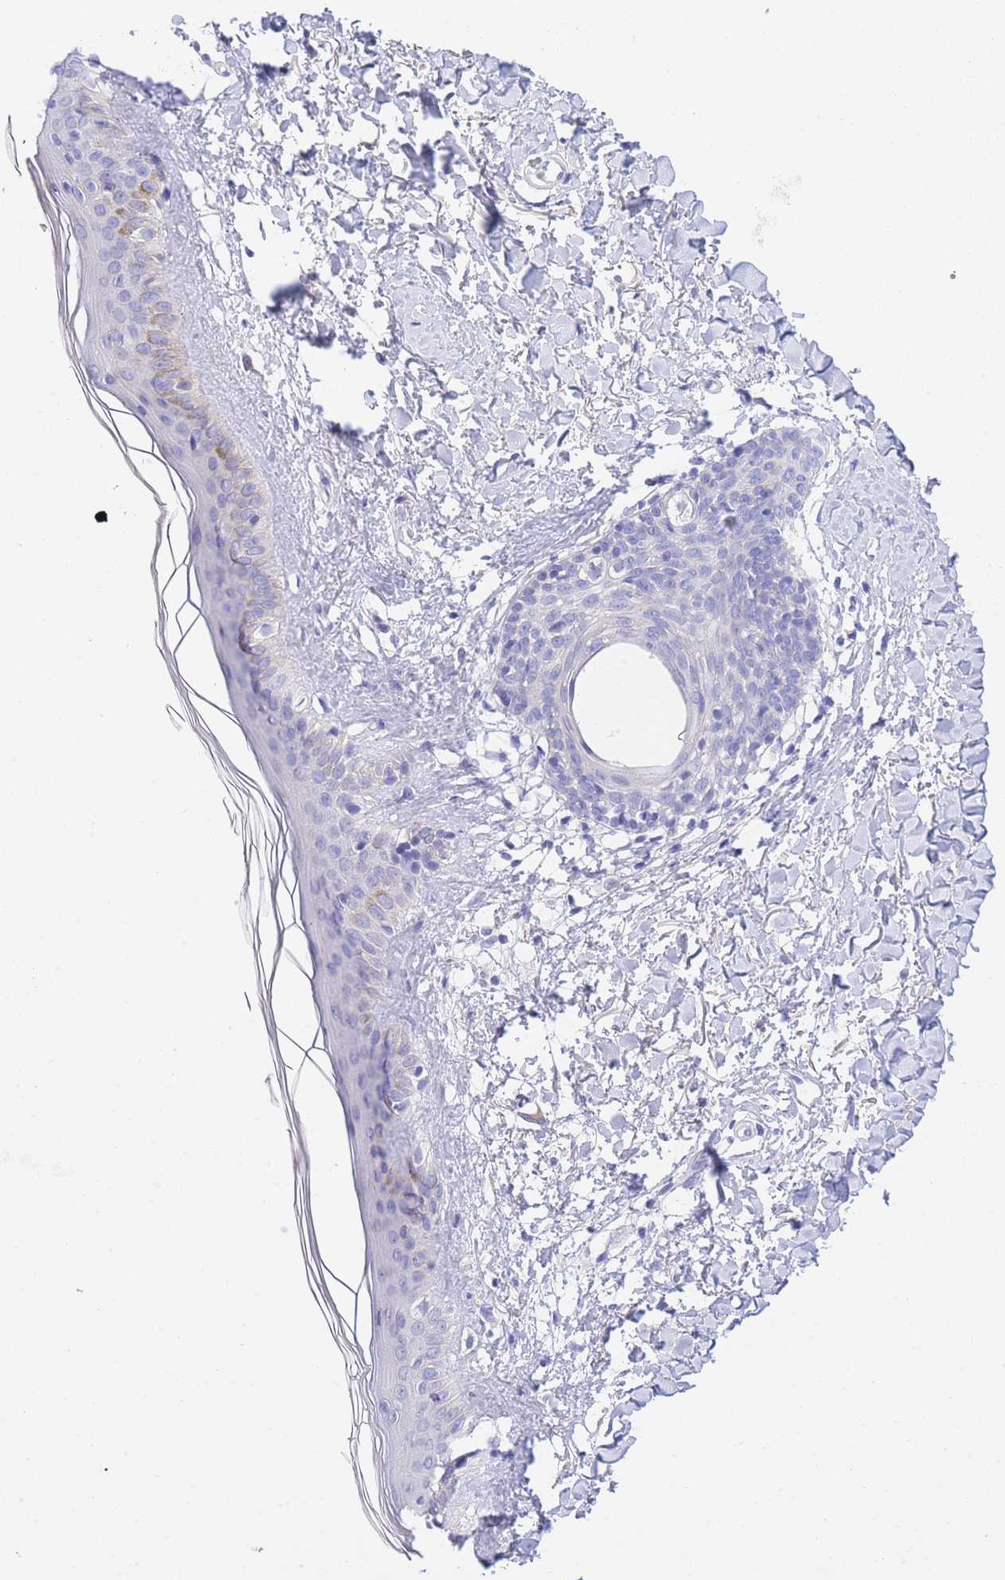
{"staining": {"intensity": "negative", "quantity": "none", "location": "none"}, "tissue": "skin", "cell_type": "Fibroblasts", "image_type": "normal", "snomed": [{"axis": "morphology", "description": "Normal tissue, NOS"}, {"axis": "topography", "description": "Skin"}], "caption": "DAB (3,3'-diaminobenzidine) immunohistochemical staining of normal human skin exhibits no significant staining in fibroblasts.", "gene": "PCDHB3", "patient": {"sex": "female", "age": 58}}